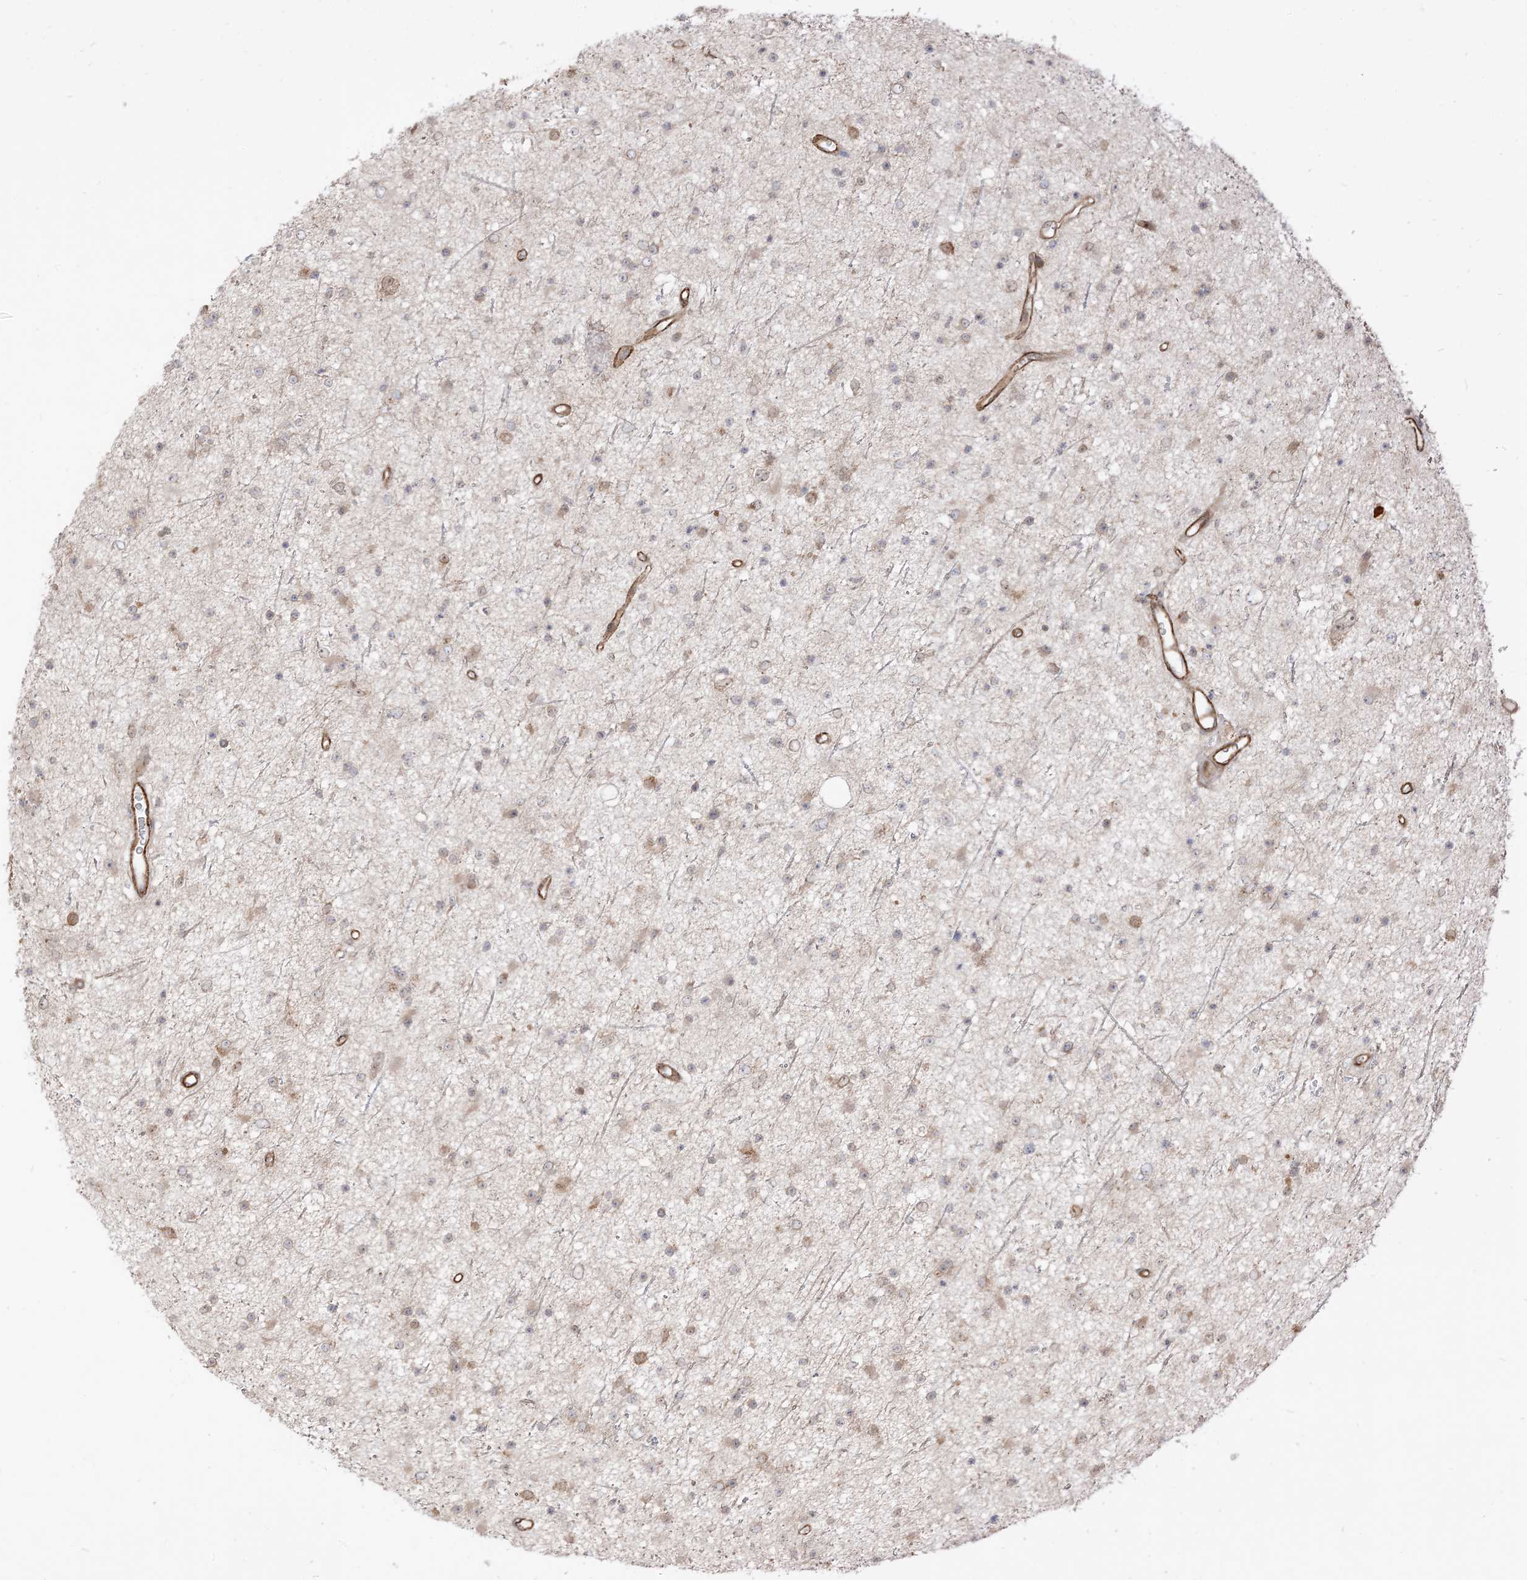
{"staining": {"intensity": "weak", "quantity": "25%-75%", "location": "cytoplasmic/membranous"}, "tissue": "glioma", "cell_type": "Tumor cells", "image_type": "cancer", "snomed": [{"axis": "morphology", "description": "Glioma, malignant, Low grade"}, {"axis": "topography", "description": "Cerebral cortex"}], "caption": "This is an image of immunohistochemistry staining of glioma, which shows weak expression in the cytoplasmic/membranous of tumor cells.", "gene": "TBCC", "patient": {"sex": "female", "age": 39}}